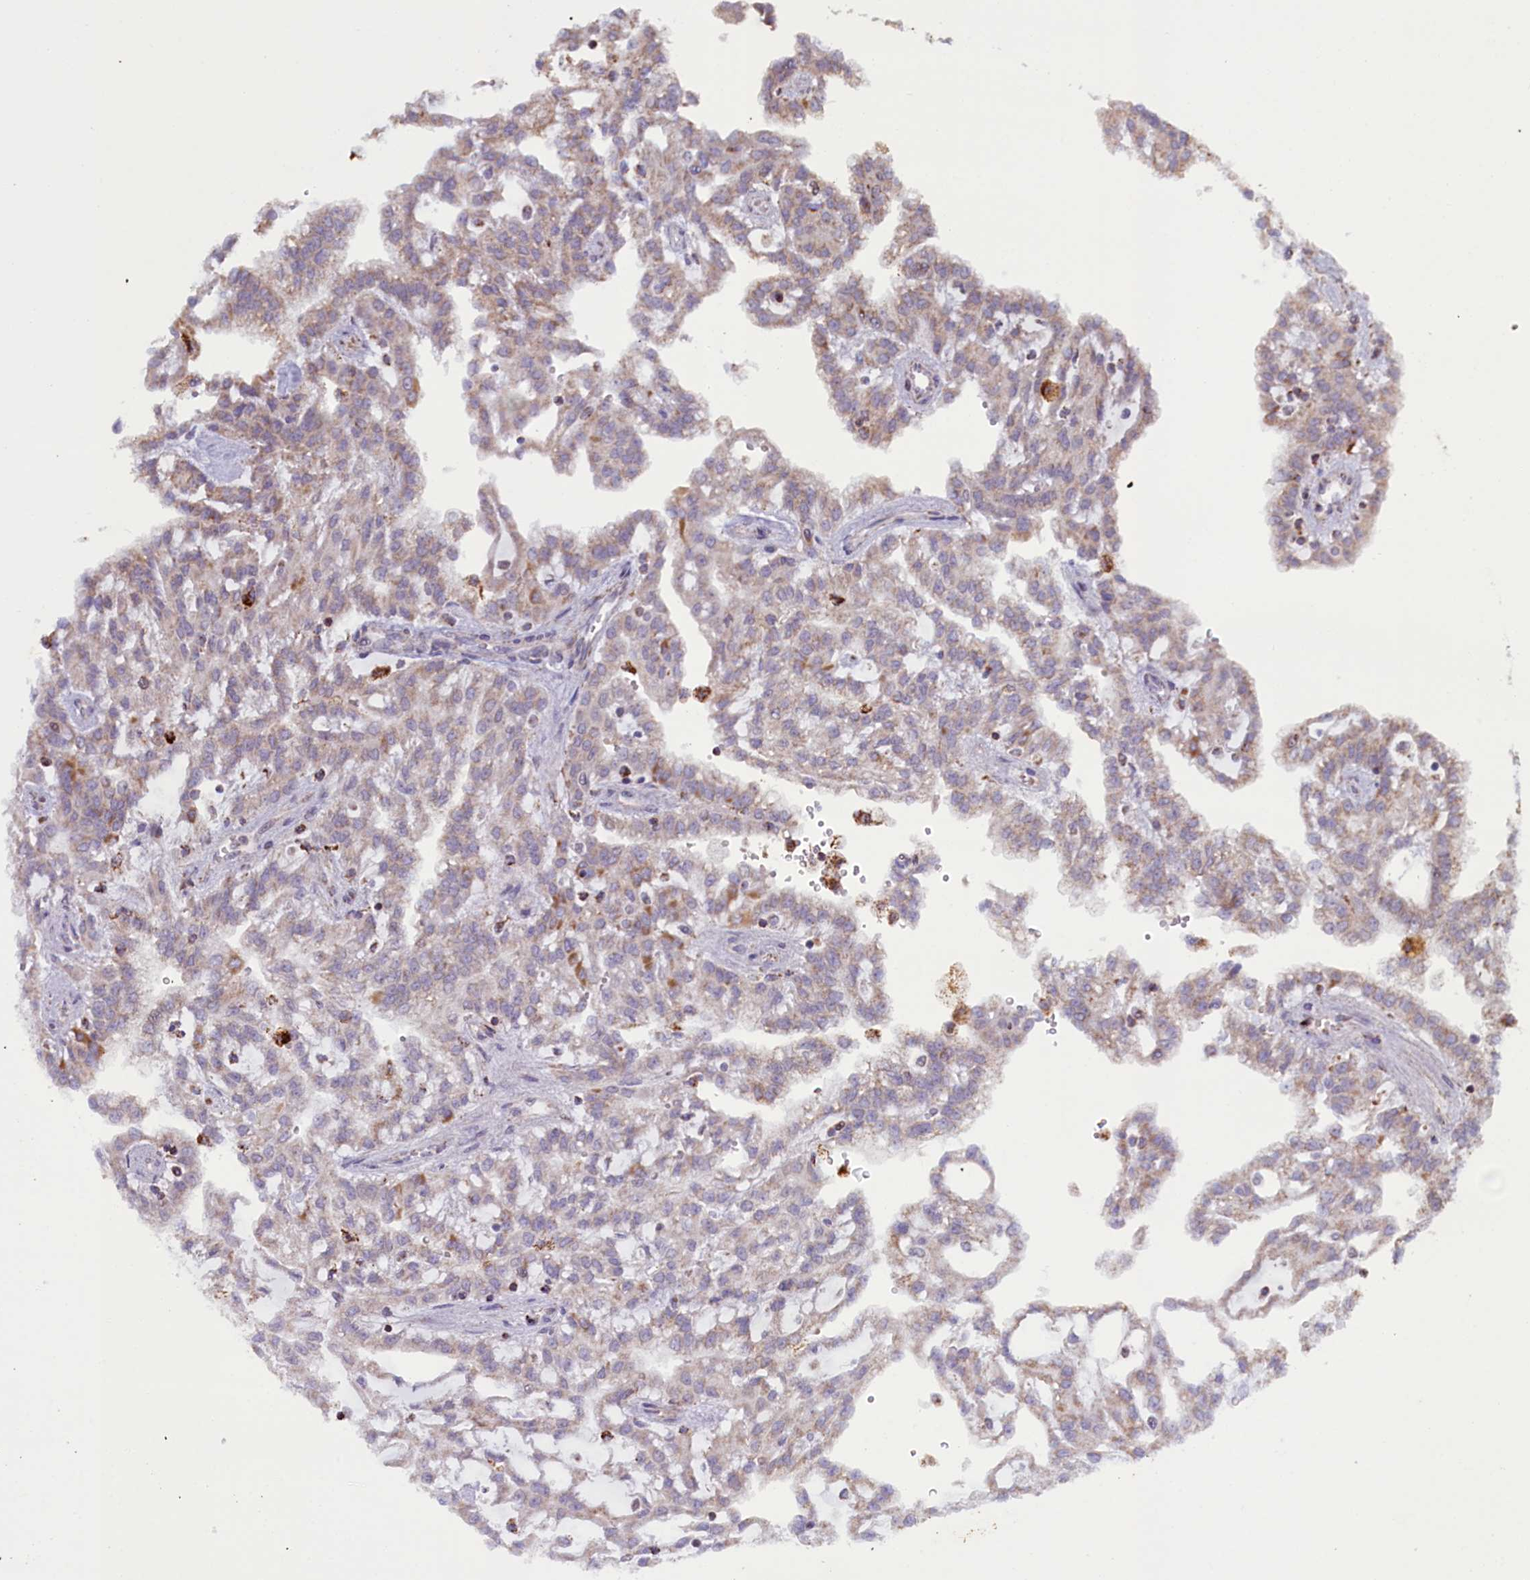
{"staining": {"intensity": "weak", "quantity": "25%-75%", "location": "cytoplasmic/membranous"}, "tissue": "renal cancer", "cell_type": "Tumor cells", "image_type": "cancer", "snomed": [{"axis": "morphology", "description": "Adenocarcinoma, NOS"}, {"axis": "topography", "description": "Kidney"}], "caption": "Immunohistochemistry (DAB (3,3'-diaminobenzidine)) staining of human renal adenocarcinoma shows weak cytoplasmic/membranous protein positivity in about 25%-75% of tumor cells.", "gene": "DYNC2H1", "patient": {"sex": "male", "age": 63}}